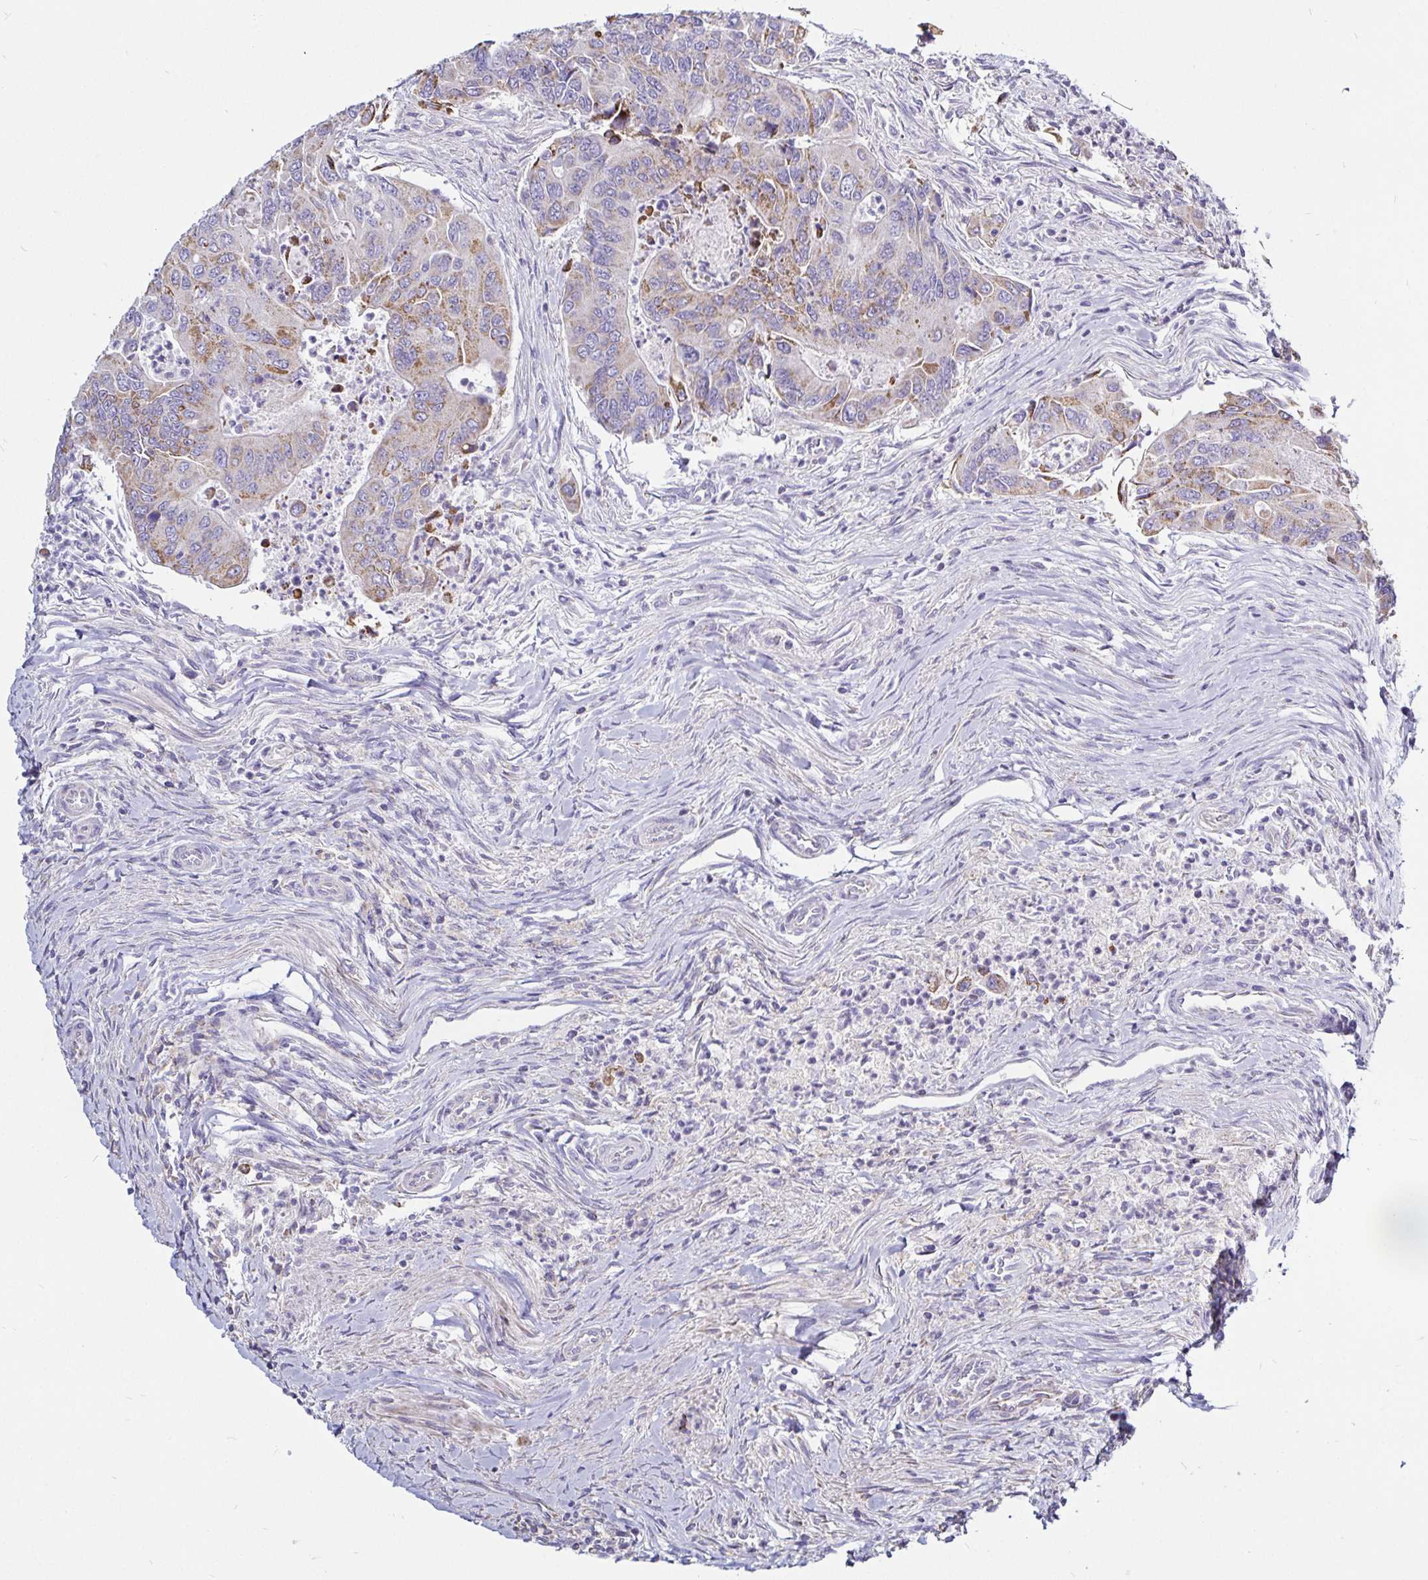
{"staining": {"intensity": "moderate", "quantity": "25%-75%", "location": "cytoplasmic/membranous"}, "tissue": "colorectal cancer", "cell_type": "Tumor cells", "image_type": "cancer", "snomed": [{"axis": "morphology", "description": "Adenocarcinoma, NOS"}, {"axis": "topography", "description": "Colon"}], "caption": "This is a histology image of IHC staining of colorectal cancer, which shows moderate staining in the cytoplasmic/membranous of tumor cells.", "gene": "PGAM2", "patient": {"sex": "female", "age": 67}}